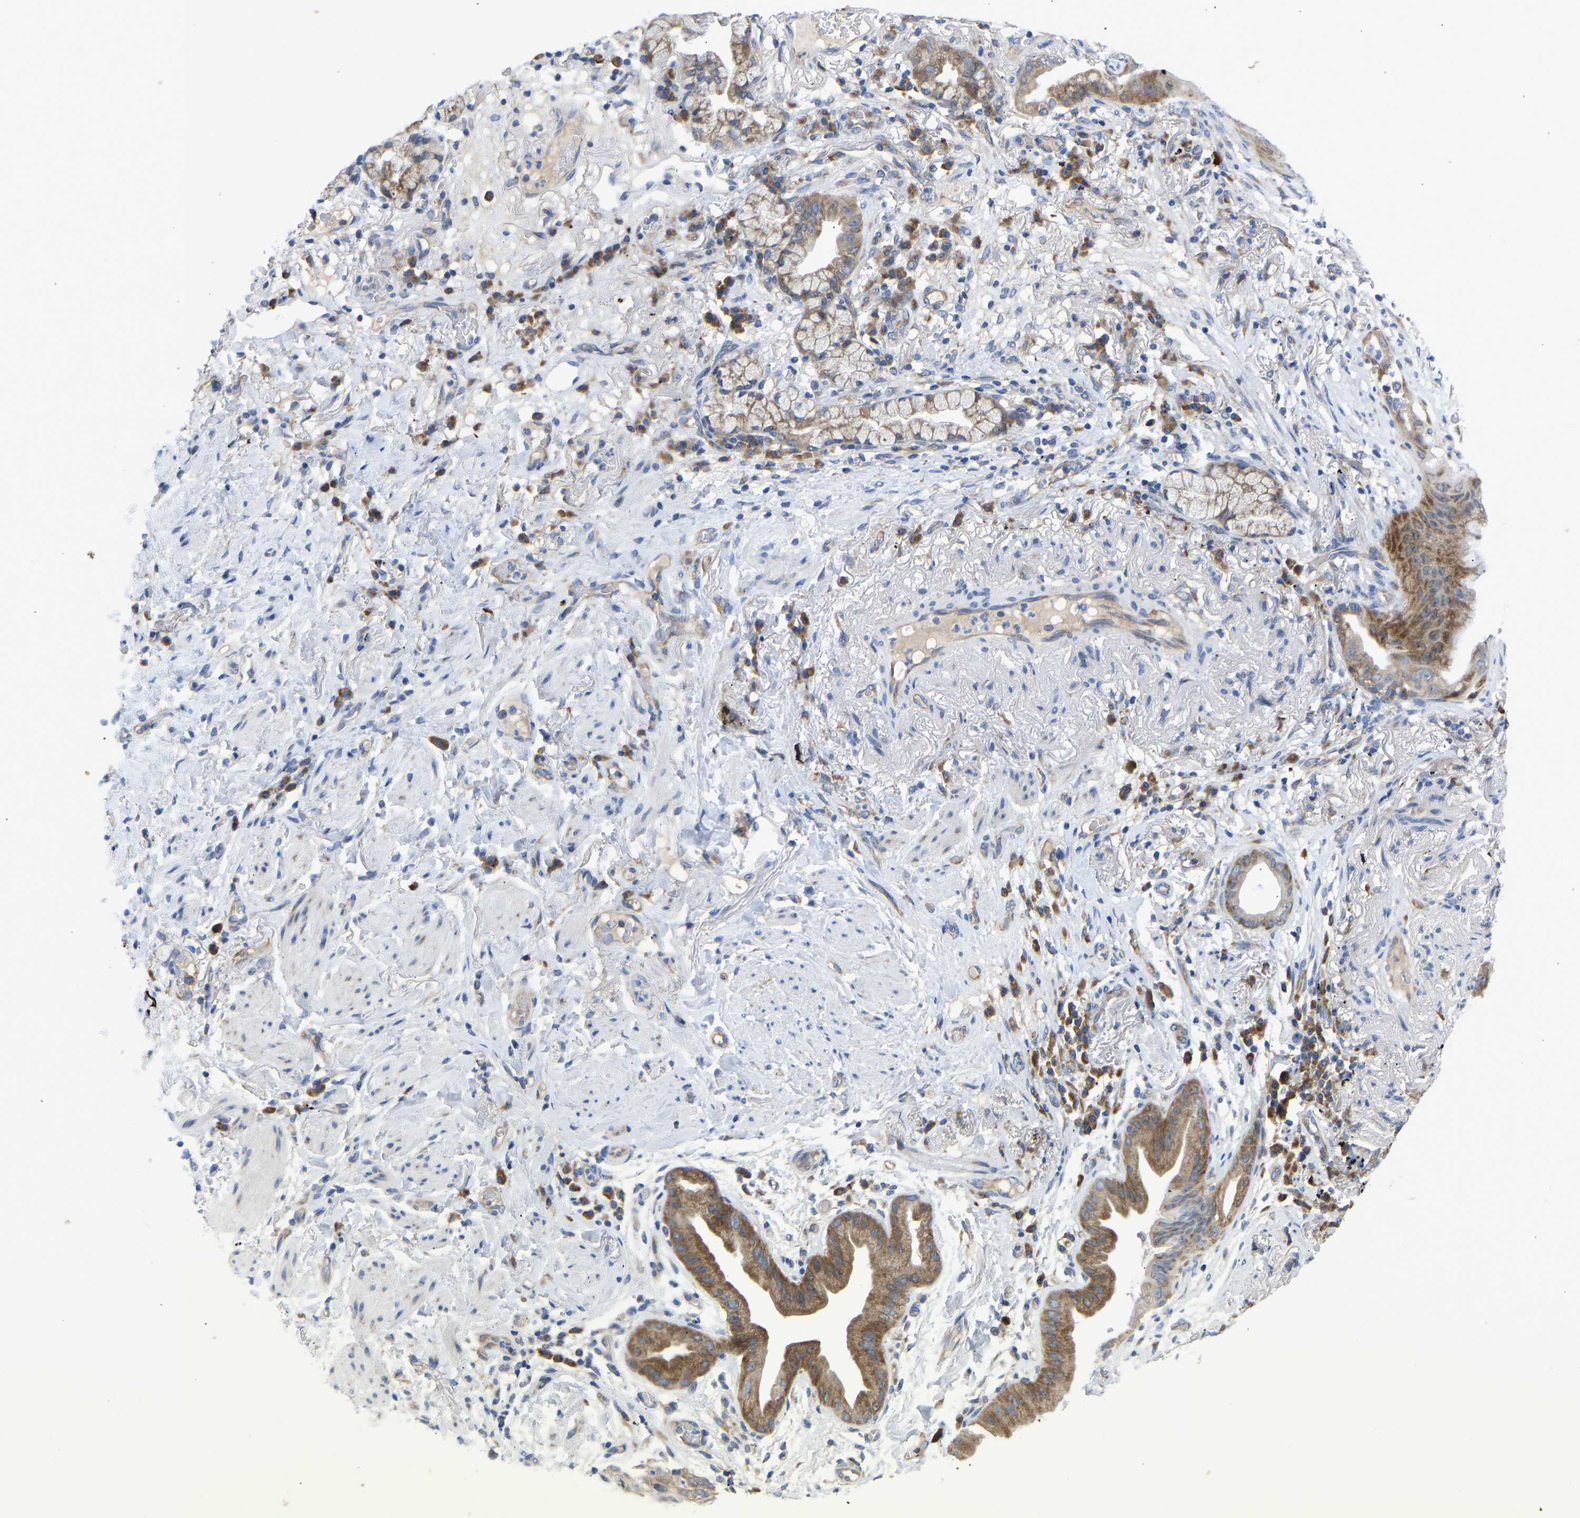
{"staining": {"intensity": "moderate", "quantity": ">75%", "location": "cytoplasmic/membranous"}, "tissue": "lung cancer", "cell_type": "Tumor cells", "image_type": "cancer", "snomed": [{"axis": "morphology", "description": "Normal tissue, NOS"}, {"axis": "morphology", "description": "Adenocarcinoma, NOS"}, {"axis": "topography", "description": "Bronchus"}, {"axis": "topography", "description": "Lung"}], "caption": "Protein analysis of lung adenocarcinoma tissue reveals moderate cytoplasmic/membranous positivity in about >75% of tumor cells.", "gene": "ABCA10", "patient": {"sex": "female", "age": 70}}